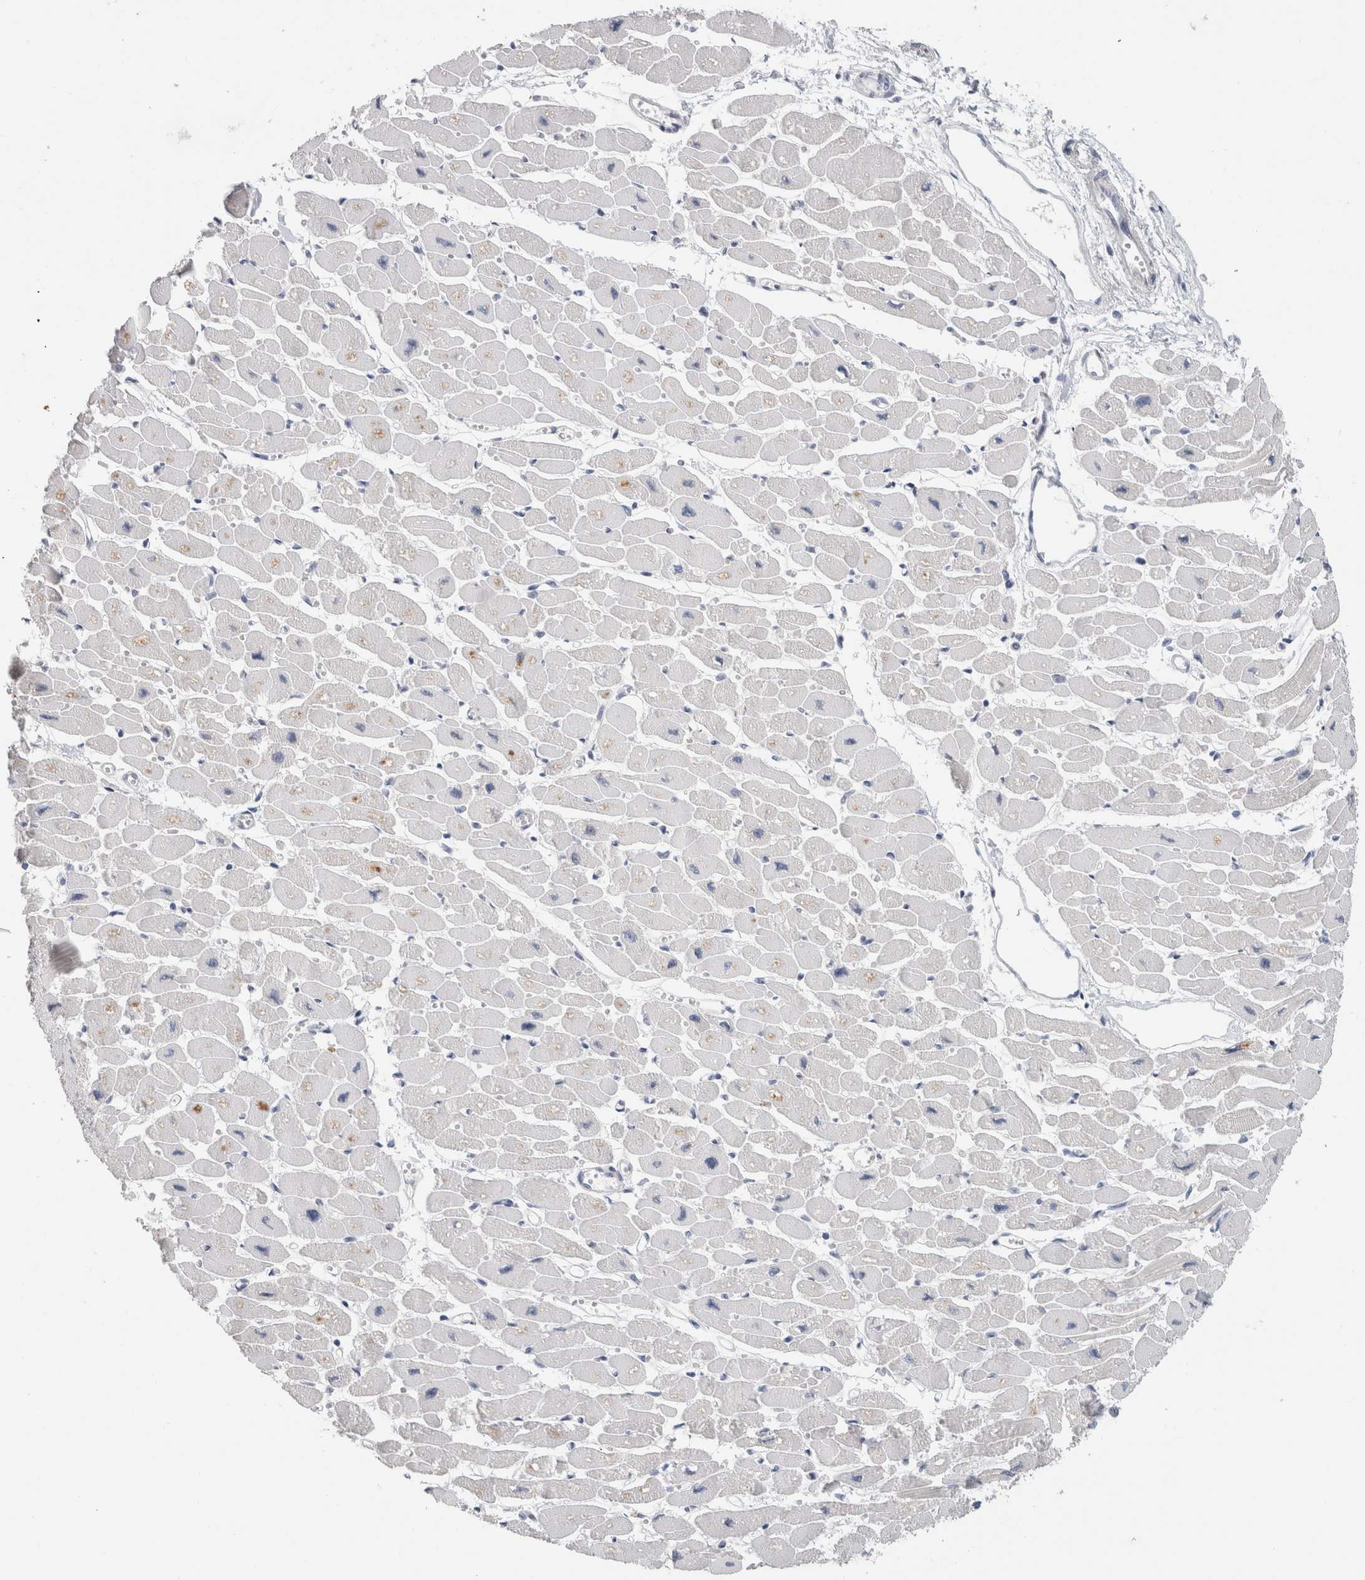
{"staining": {"intensity": "weak", "quantity": "<25%", "location": "cytoplasmic/membranous"}, "tissue": "heart muscle", "cell_type": "Cardiomyocytes", "image_type": "normal", "snomed": [{"axis": "morphology", "description": "Normal tissue, NOS"}, {"axis": "topography", "description": "Heart"}], "caption": "Immunohistochemical staining of unremarkable heart muscle demonstrates no significant positivity in cardiomyocytes.", "gene": "BCAN", "patient": {"sex": "female", "age": 54}}